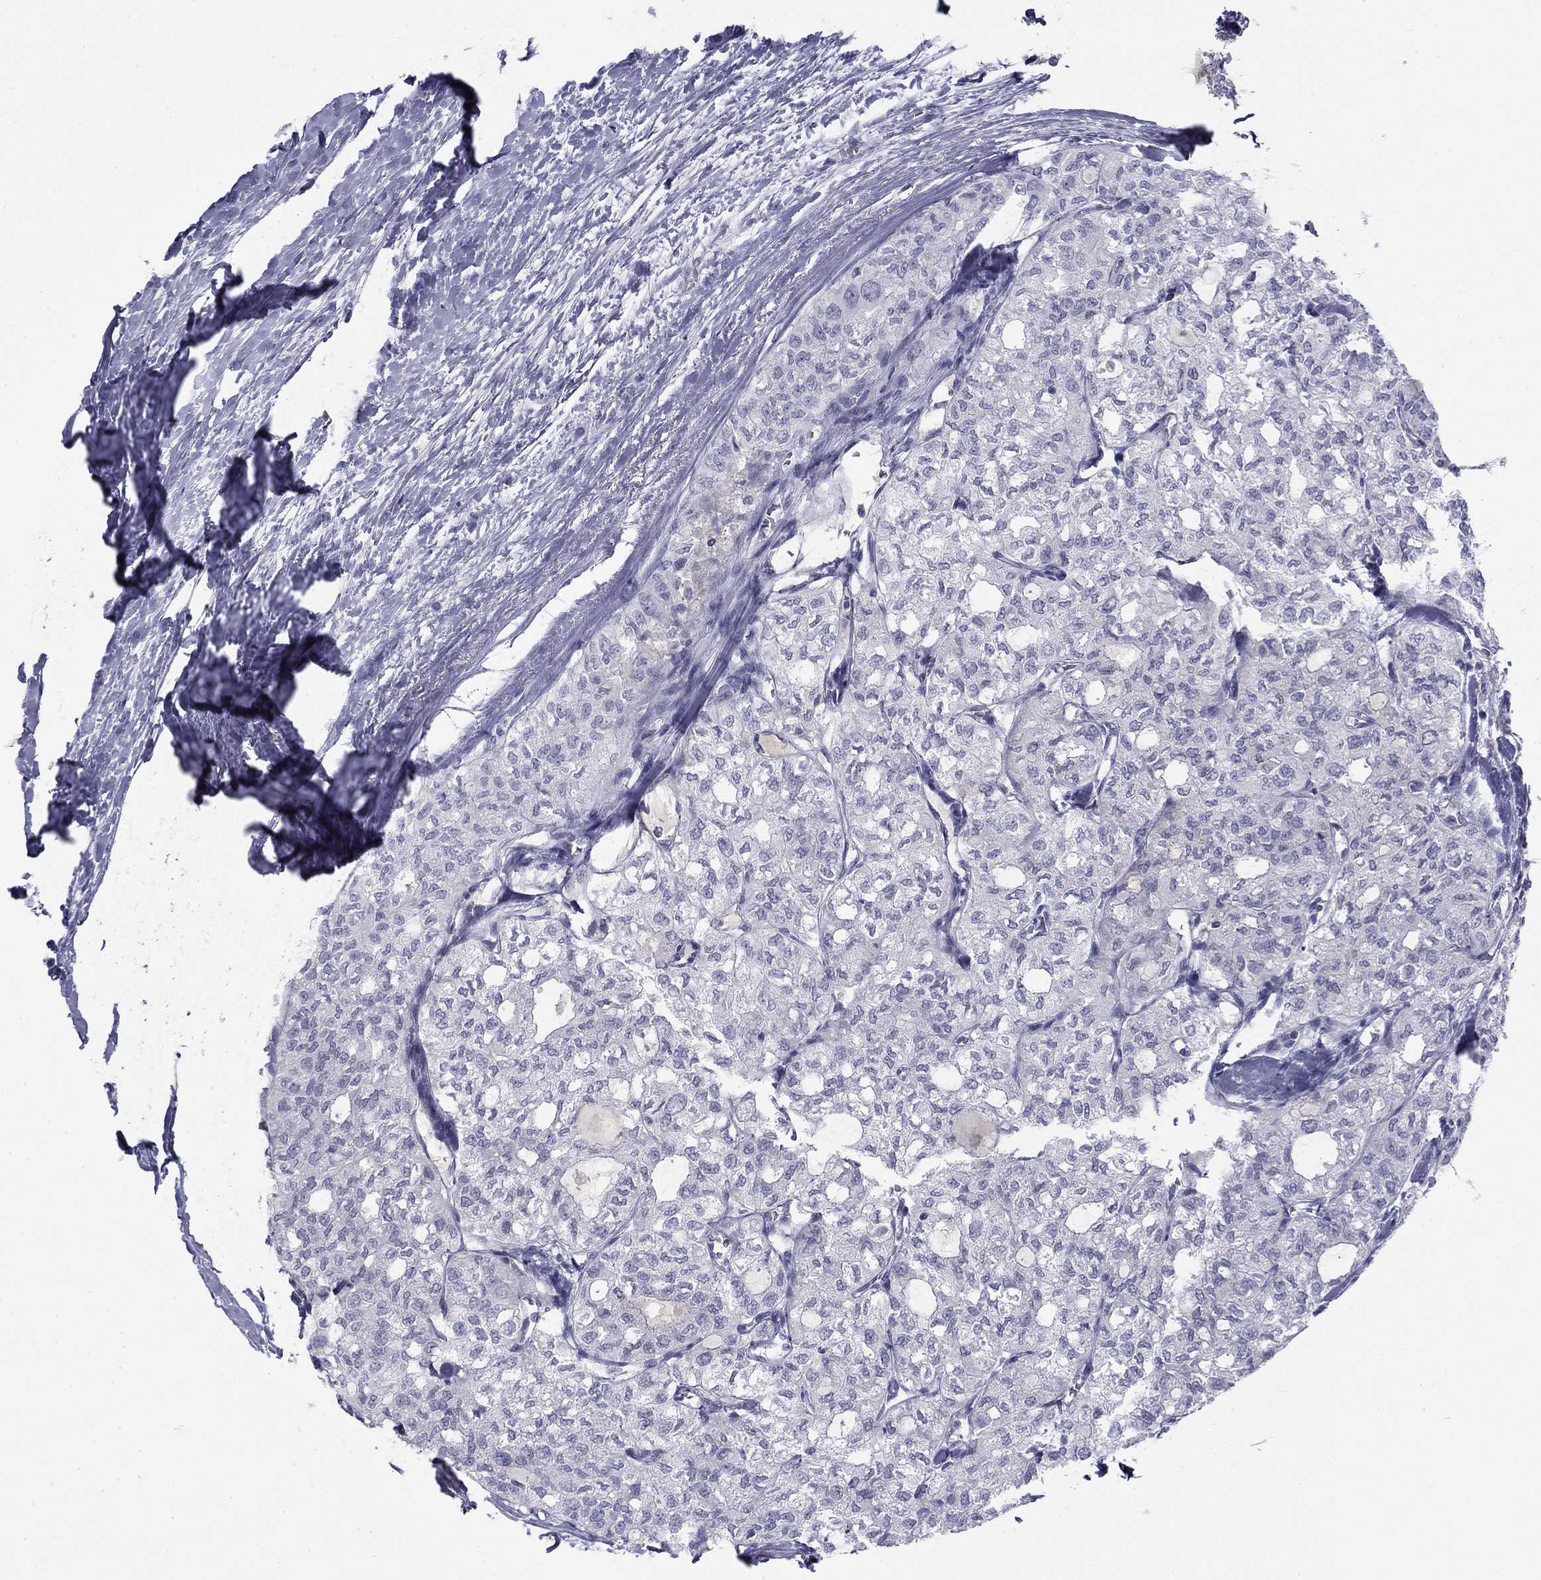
{"staining": {"intensity": "negative", "quantity": "none", "location": "none"}, "tissue": "thyroid cancer", "cell_type": "Tumor cells", "image_type": "cancer", "snomed": [{"axis": "morphology", "description": "Follicular adenoma carcinoma, NOS"}, {"axis": "topography", "description": "Thyroid gland"}], "caption": "Immunohistochemistry (IHC) of thyroid cancer demonstrates no expression in tumor cells. (DAB immunohistochemistry (IHC) with hematoxylin counter stain).", "gene": "TFAP2B", "patient": {"sex": "male", "age": 75}}